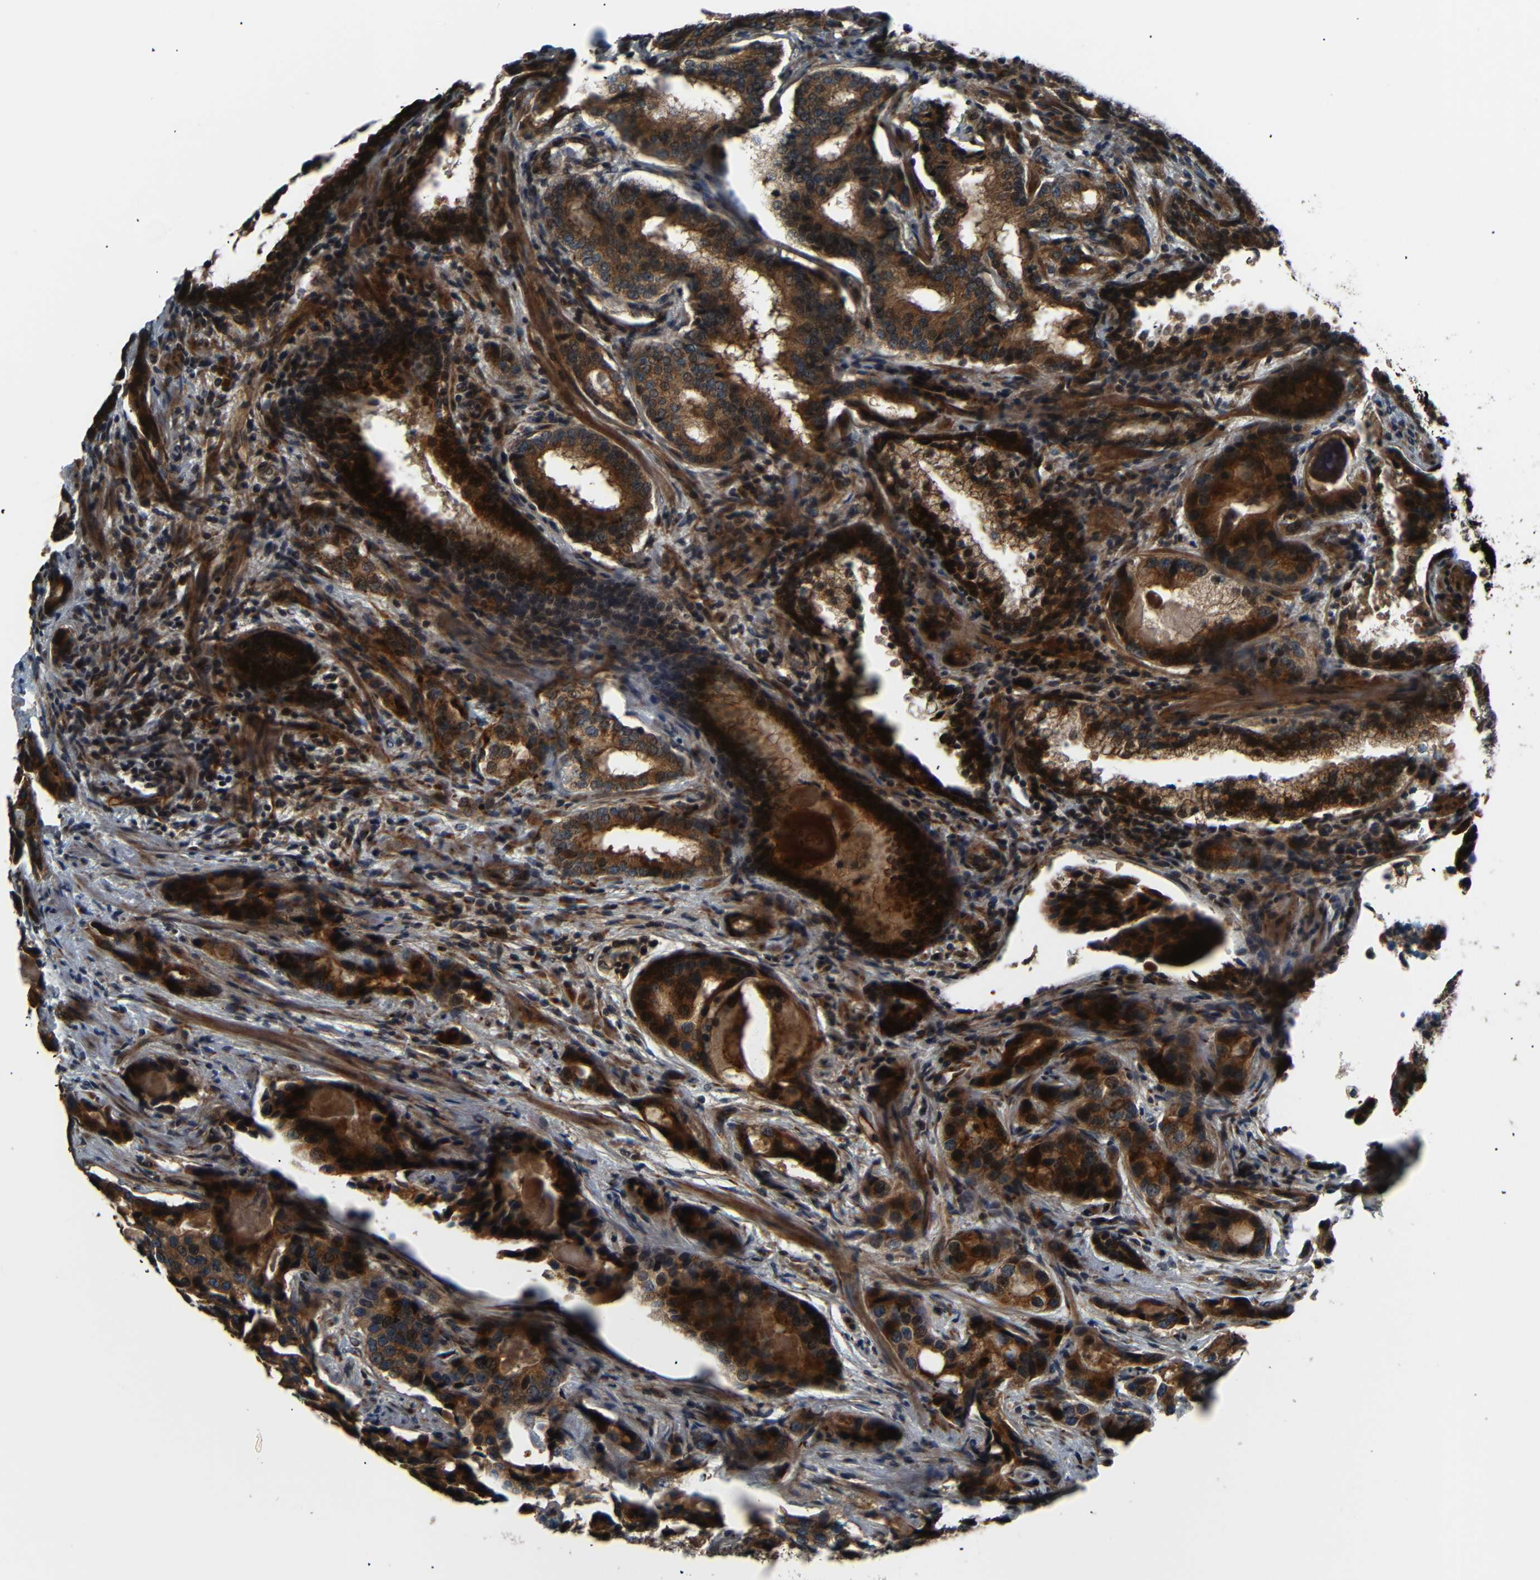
{"staining": {"intensity": "strong", "quantity": ">75%", "location": "cytoplasmic/membranous,nuclear"}, "tissue": "prostate cancer", "cell_type": "Tumor cells", "image_type": "cancer", "snomed": [{"axis": "morphology", "description": "Adenocarcinoma, High grade"}, {"axis": "topography", "description": "Prostate"}], "caption": "Prostate cancer was stained to show a protein in brown. There is high levels of strong cytoplasmic/membranous and nuclear expression in about >75% of tumor cells.", "gene": "AKAP9", "patient": {"sex": "male", "age": 58}}